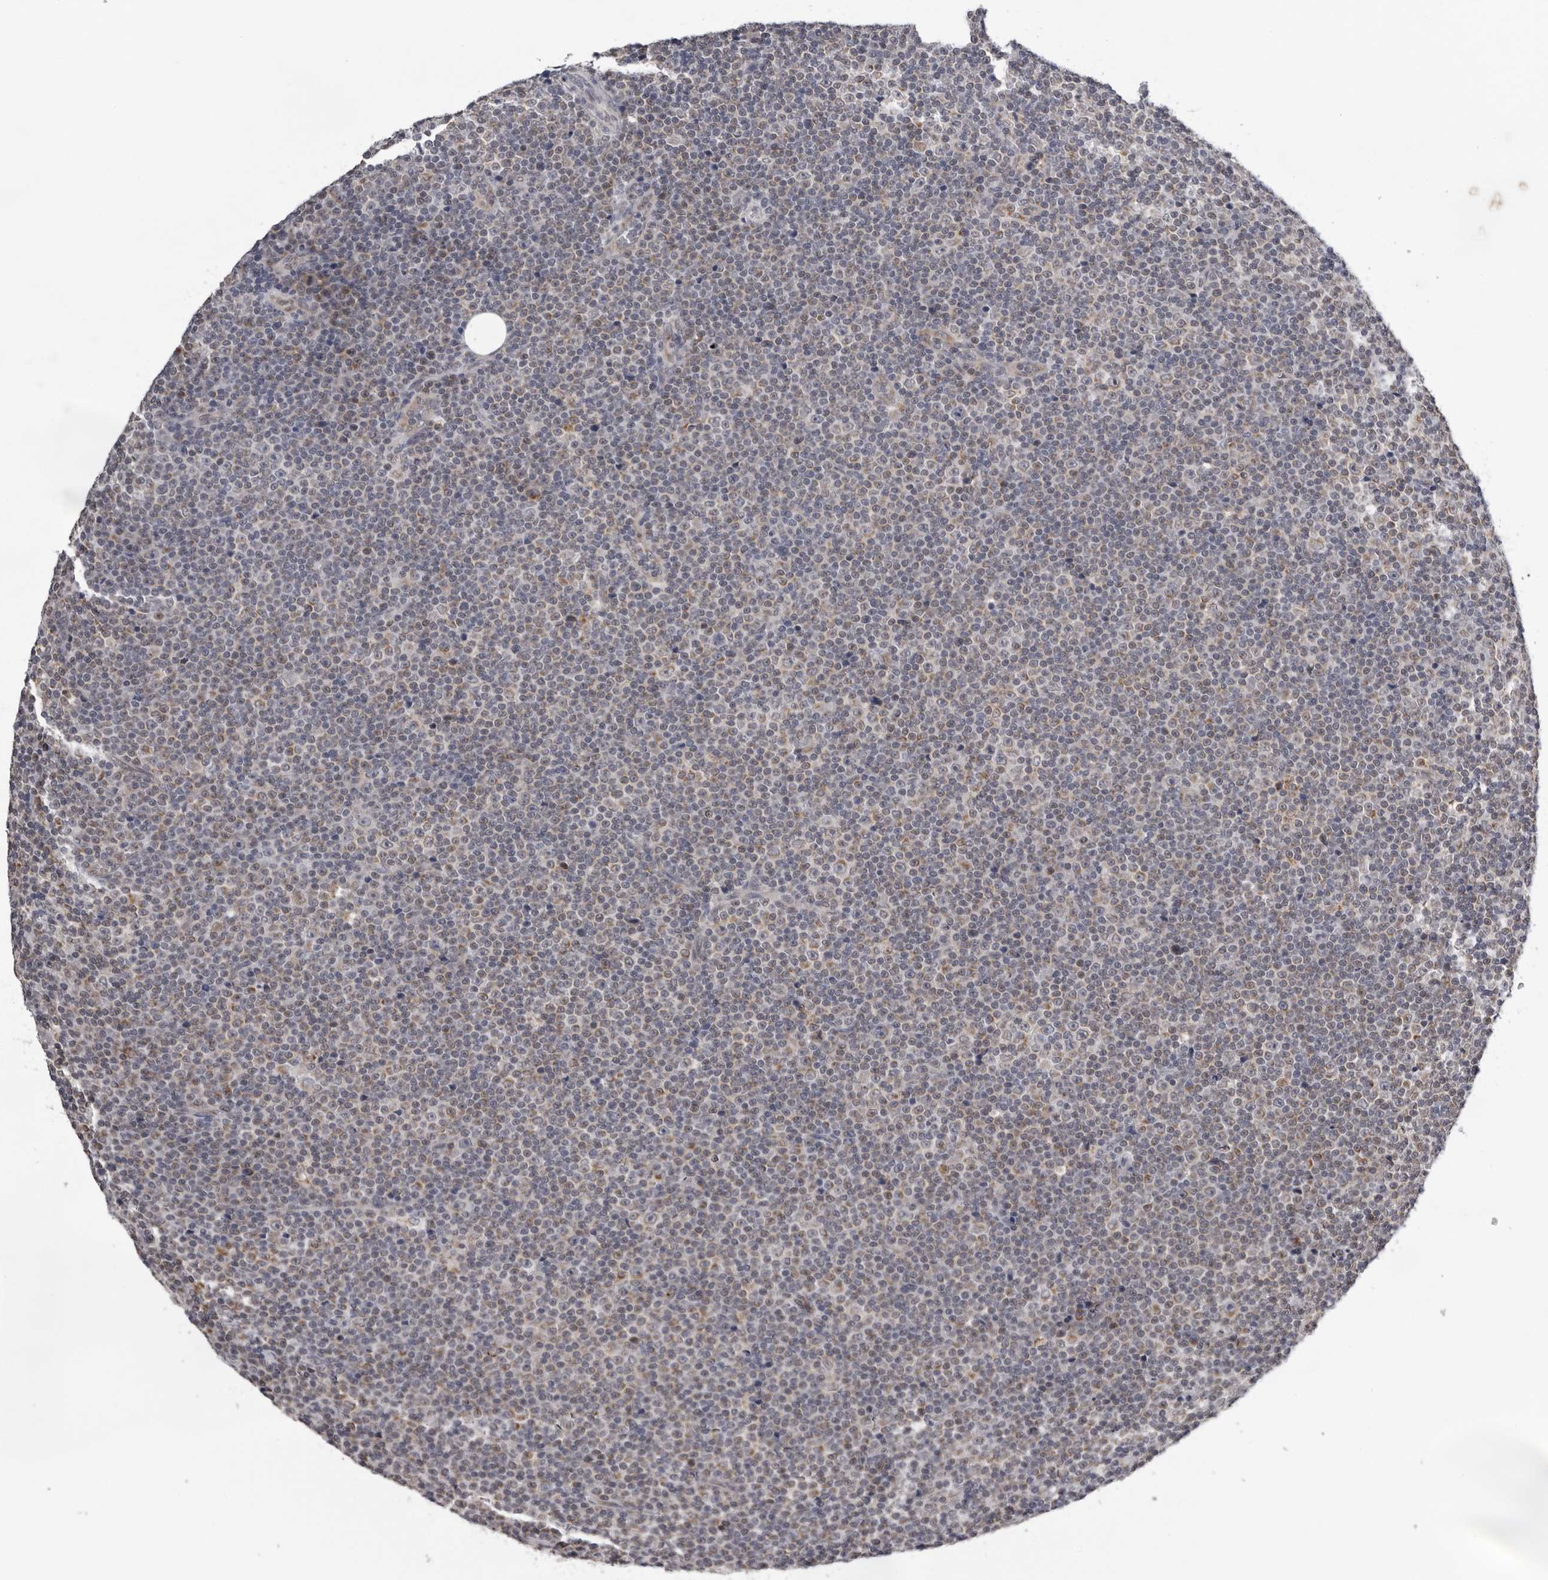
{"staining": {"intensity": "weak", "quantity": "25%-75%", "location": "cytoplasmic/membranous"}, "tissue": "lymphoma", "cell_type": "Tumor cells", "image_type": "cancer", "snomed": [{"axis": "morphology", "description": "Malignant lymphoma, non-Hodgkin's type, Low grade"}, {"axis": "topography", "description": "Lymph node"}], "caption": "A photomicrograph showing weak cytoplasmic/membranous expression in about 25%-75% of tumor cells in malignant lymphoma, non-Hodgkin's type (low-grade), as visualized by brown immunohistochemical staining.", "gene": "CPT2", "patient": {"sex": "female", "age": 67}}